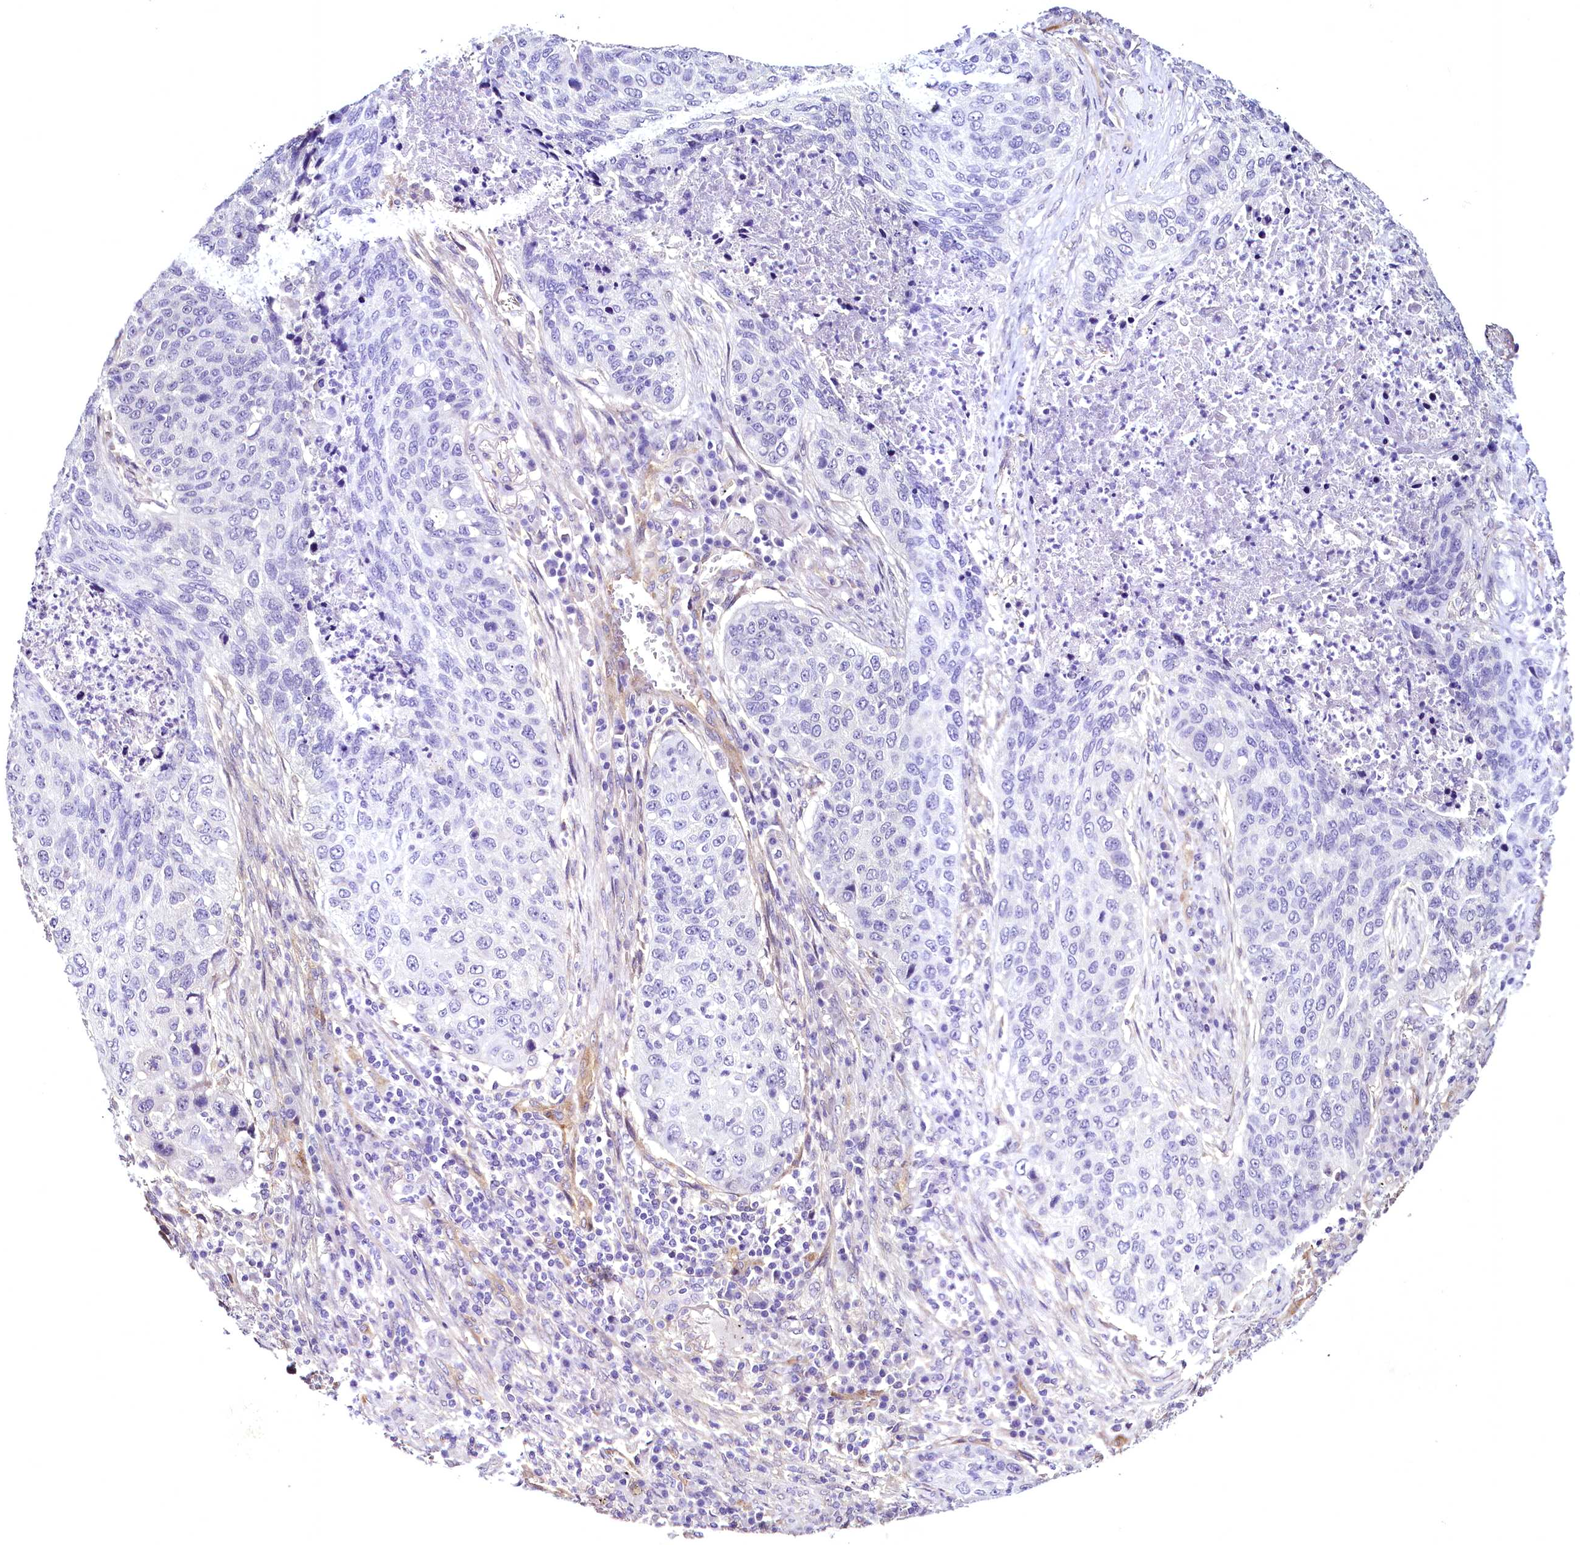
{"staining": {"intensity": "negative", "quantity": "none", "location": "none"}, "tissue": "lung cancer", "cell_type": "Tumor cells", "image_type": "cancer", "snomed": [{"axis": "morphology", "description": "Squamous cell carcinoma, NOS"}, {"axis": "topography", "description": "Lung"}], "caption": "Tumor cells are negative for protein expression in human lung cancer (squamous cell carcinoma). (DAB (3,3'-diaminobenzidine) immunohistochemistry, high magnification).", "gene": "STXBP1", "patient": {"sex": "female", "age": 63}}